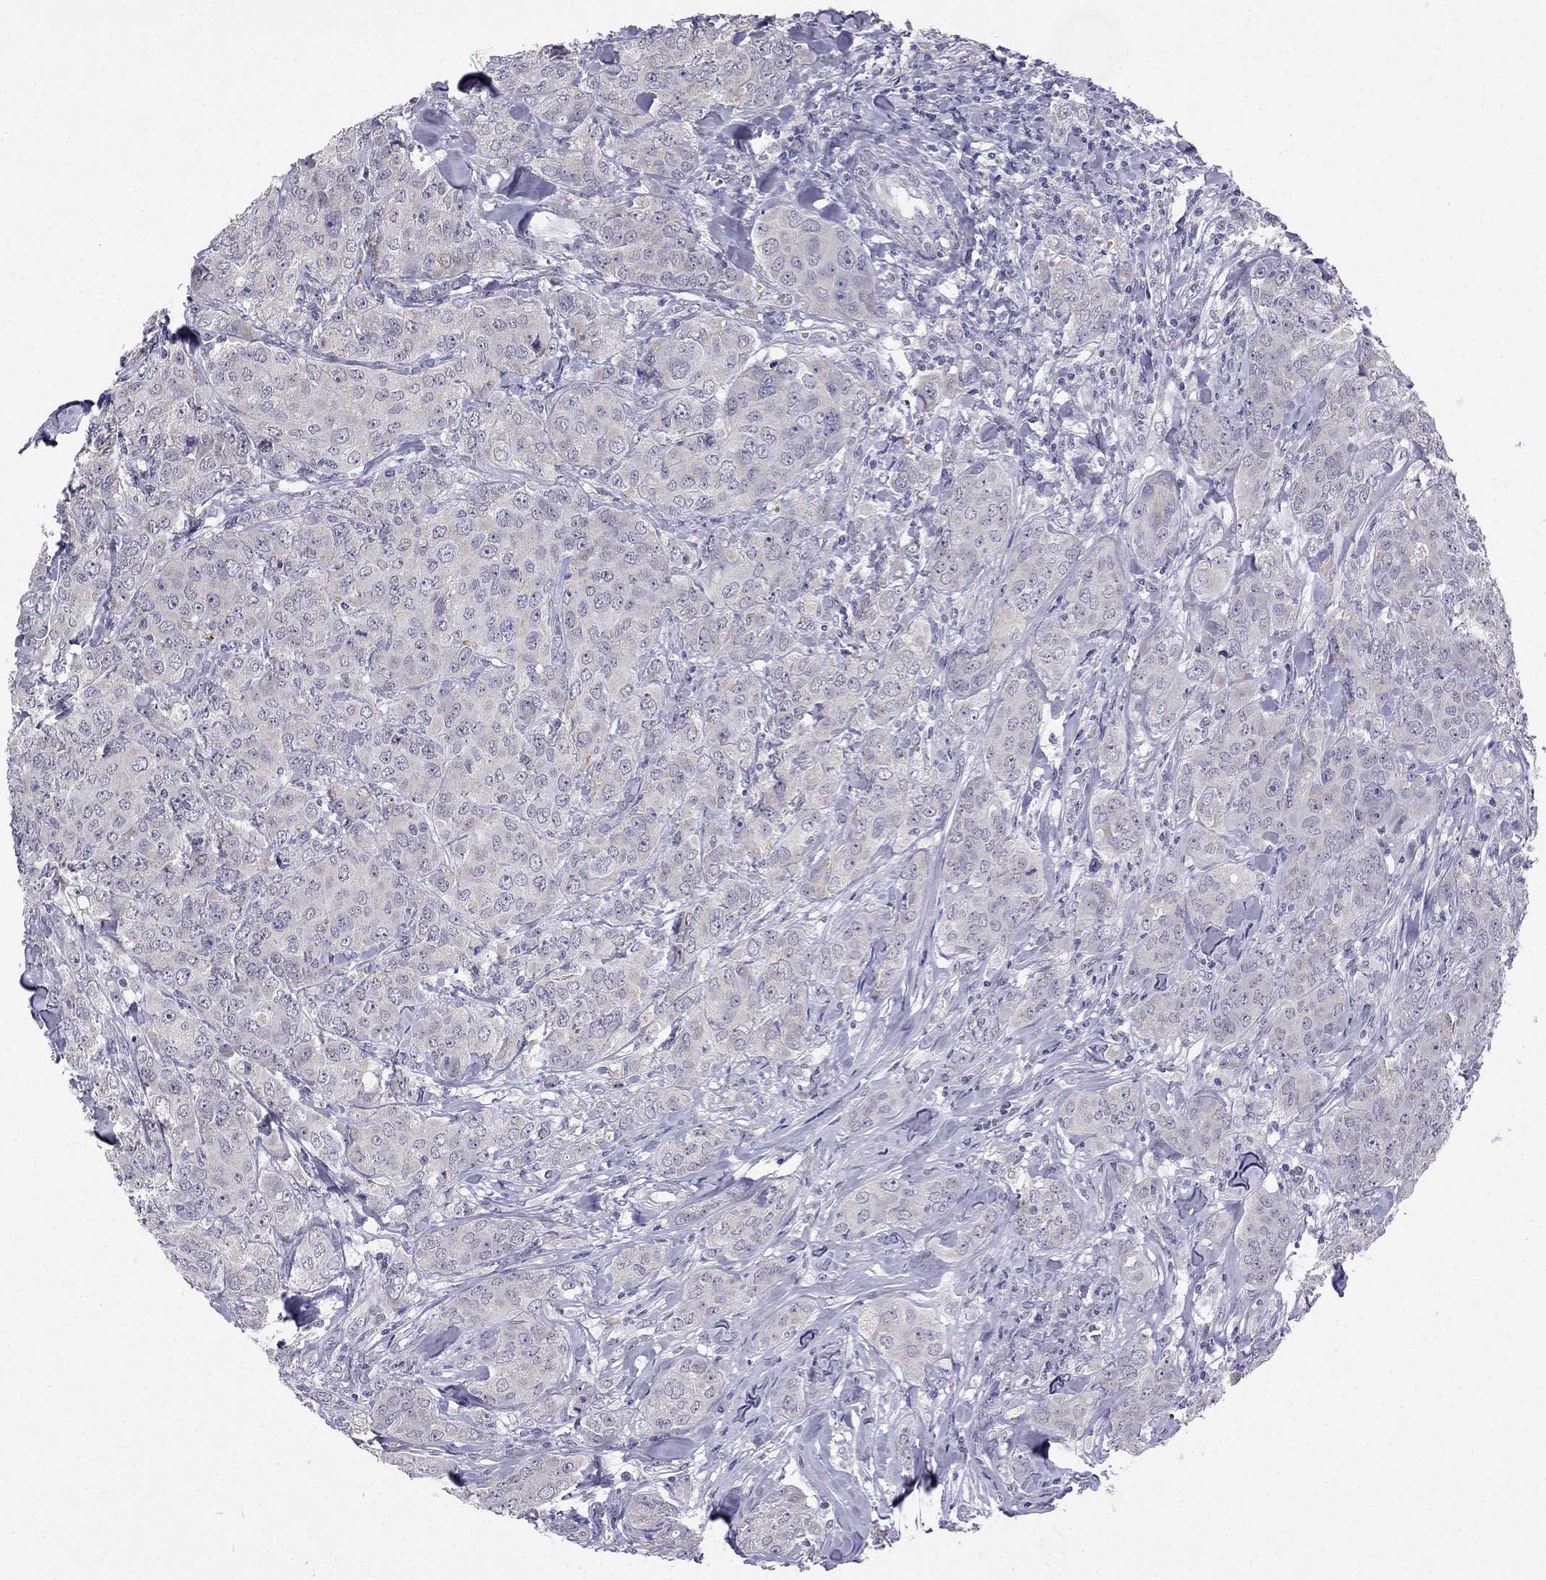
{"staining": {"intensity": "negative", "quantity": "none", "location": "none"}, "tissue": "breast cancer", "cell_type": "Tumor cells", "image_type": "cancer", "snomed": [{"axis": "morphology", "description": "Duct carcinoma"}, {"axis": "topography", "description": "Breast"}], "caption": "Tumor cells show no significant protein expression in breast invasive ductal carcinoma.", "gene": "C5orf49", "patient": {"sex": "female", "age": 43}}